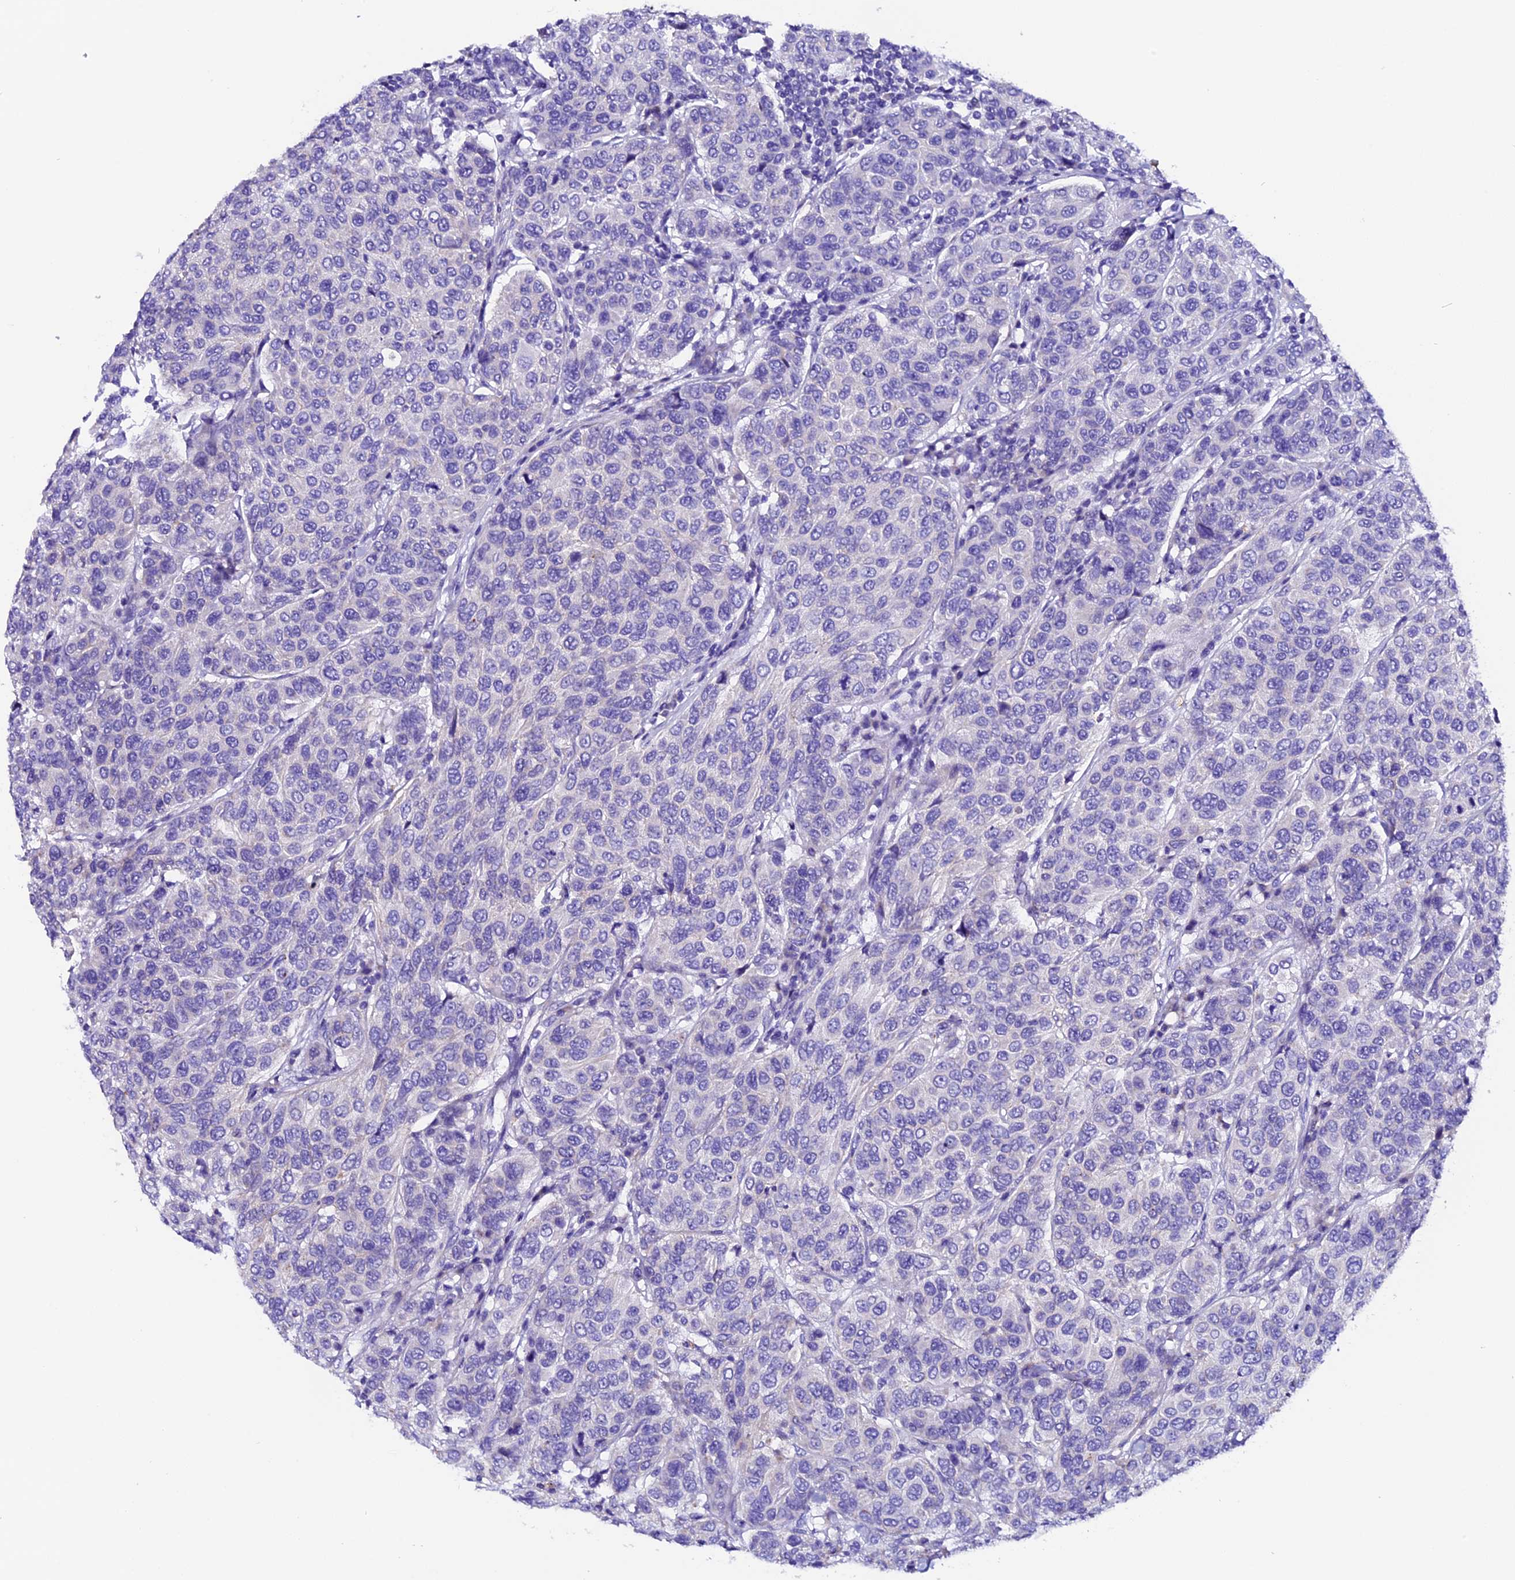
{"staining": {"intensity": "negative", "quantity": "none", "location": "none"}, "tissue": "breast cancer", "cell_type": "Tumor cells", "image_type": "cancer", "snomed": [{"axis": "morphology", "description": "Duct carcinoma"}, {"axis": "topography", "description": "Breast"}], "caption": "Tumor cells show no significant expression in breast cancer.", "gene": "COMTD1", "patient": {"sex": "female", "age": 55}}